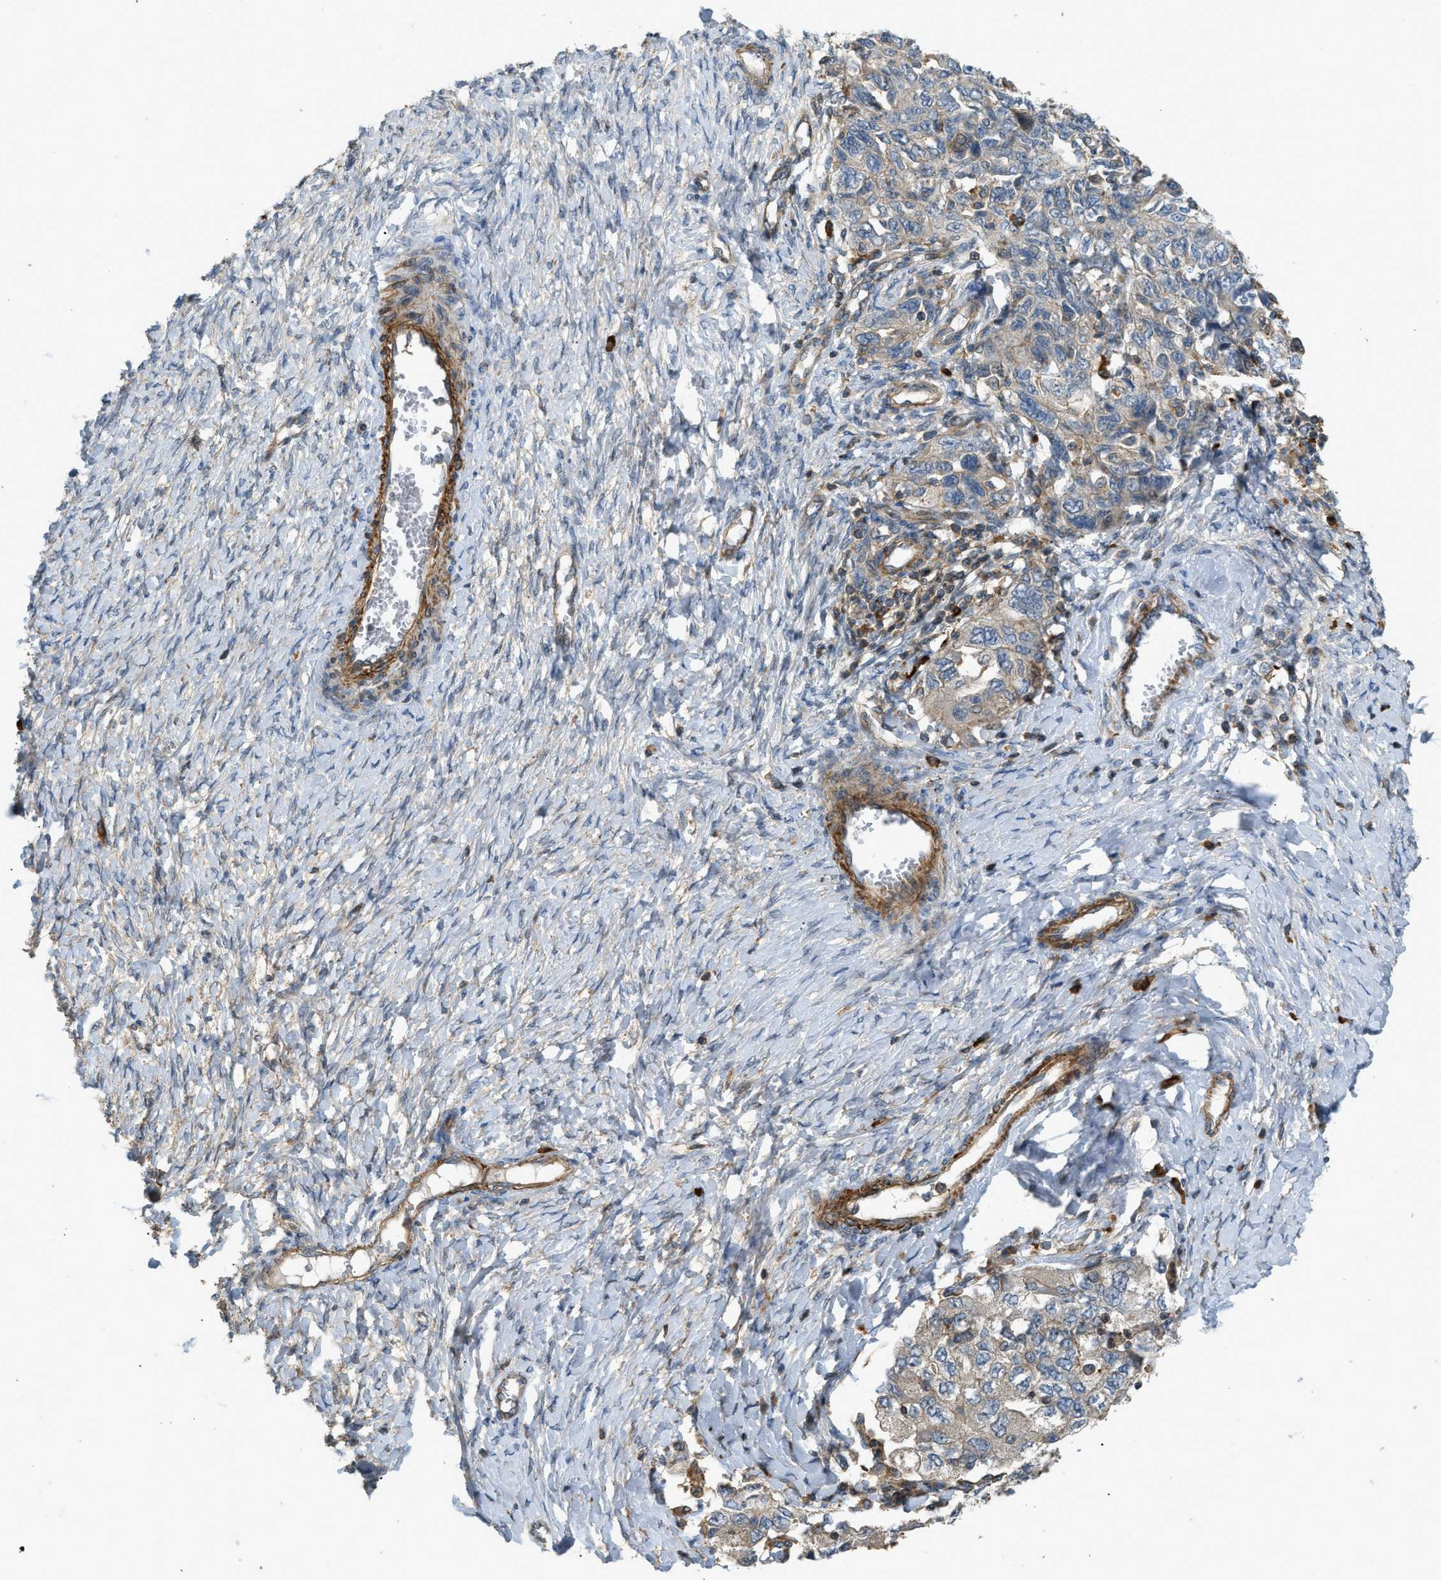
{"staining": {"intensity": "negative", "quantity": "none", "location": "none"}, "tissue": "ovarian cancer", "cell_type": "Tumor cells", "image_type": "cancer", "snomed": [{"axis": "morphology", "description": "Carcinoma, NOS"}, {"axis": "morphology", "description": "Cystadenocarcinoma, serous, NOS"}, {"axis": "topography", "description": "Ovary"}], "caption": "IHC of ovarian cancer (carcinoma) reveals no staining in tumor cells. (DAB immunohistochemistry (IHC) visualized using brightfield microscopy, high magnification).", "gene": "BTN3A2", "patient": {"sex": "female", "age": 69}}